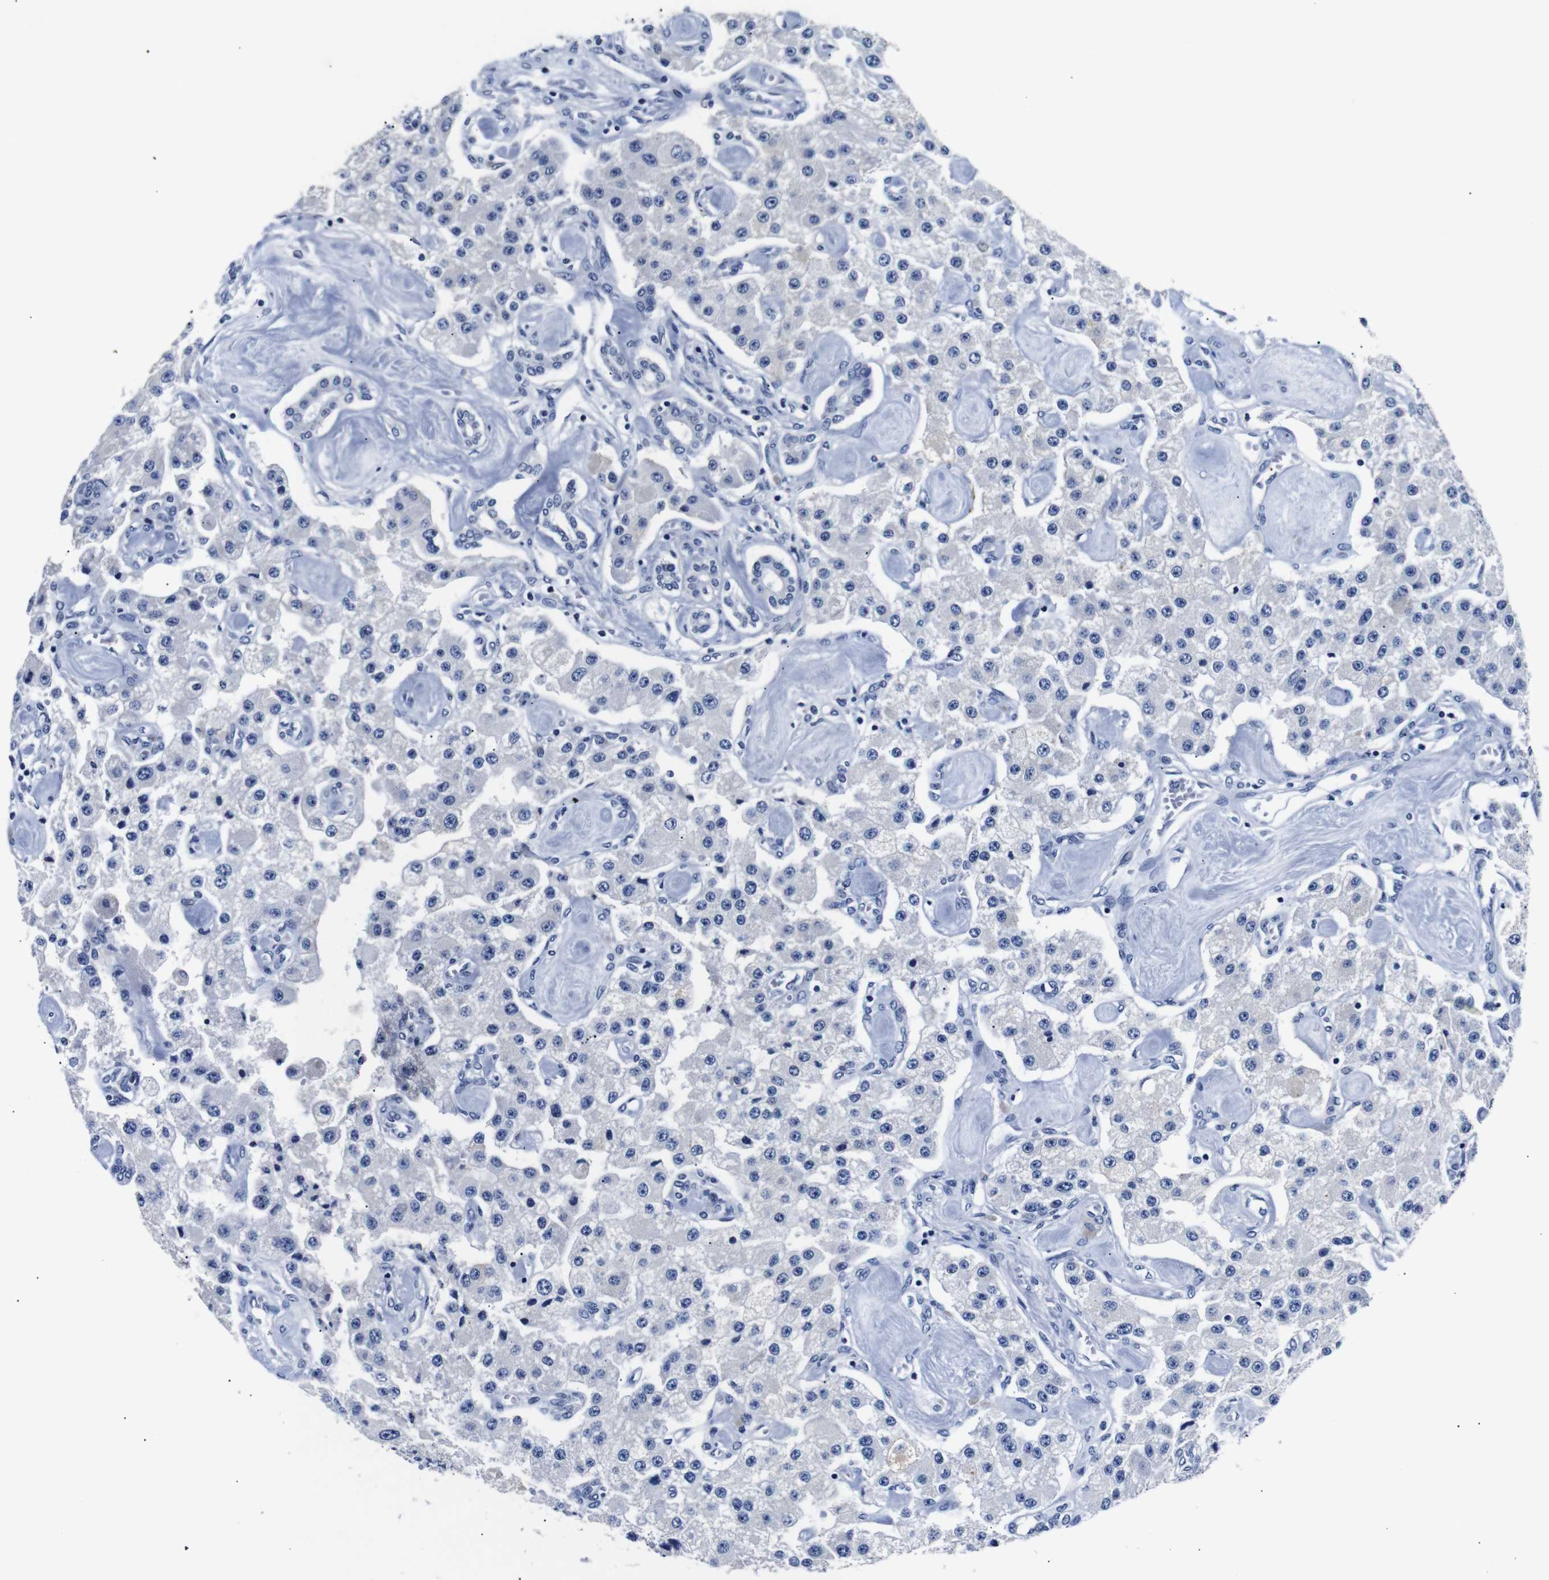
{"staining": {"intensity": "negative", "quantity": "none", "location": "none"}, "tissue": "carcinoid", "cell_type": "Tumor cells", "image_type": "cancer", "snomed": [{"axis": "morphology", "description": "Carcinoid, malignant, NOS"}, {"axis": "topography", "description": "Pancreas"}], "caption": "DAB immunohistochemical staining of malignant carcinoid demonstrates no significant positivity in tumor cells.", "gene": "GAP43", "patient": {"sex": "male", "age": 41}}